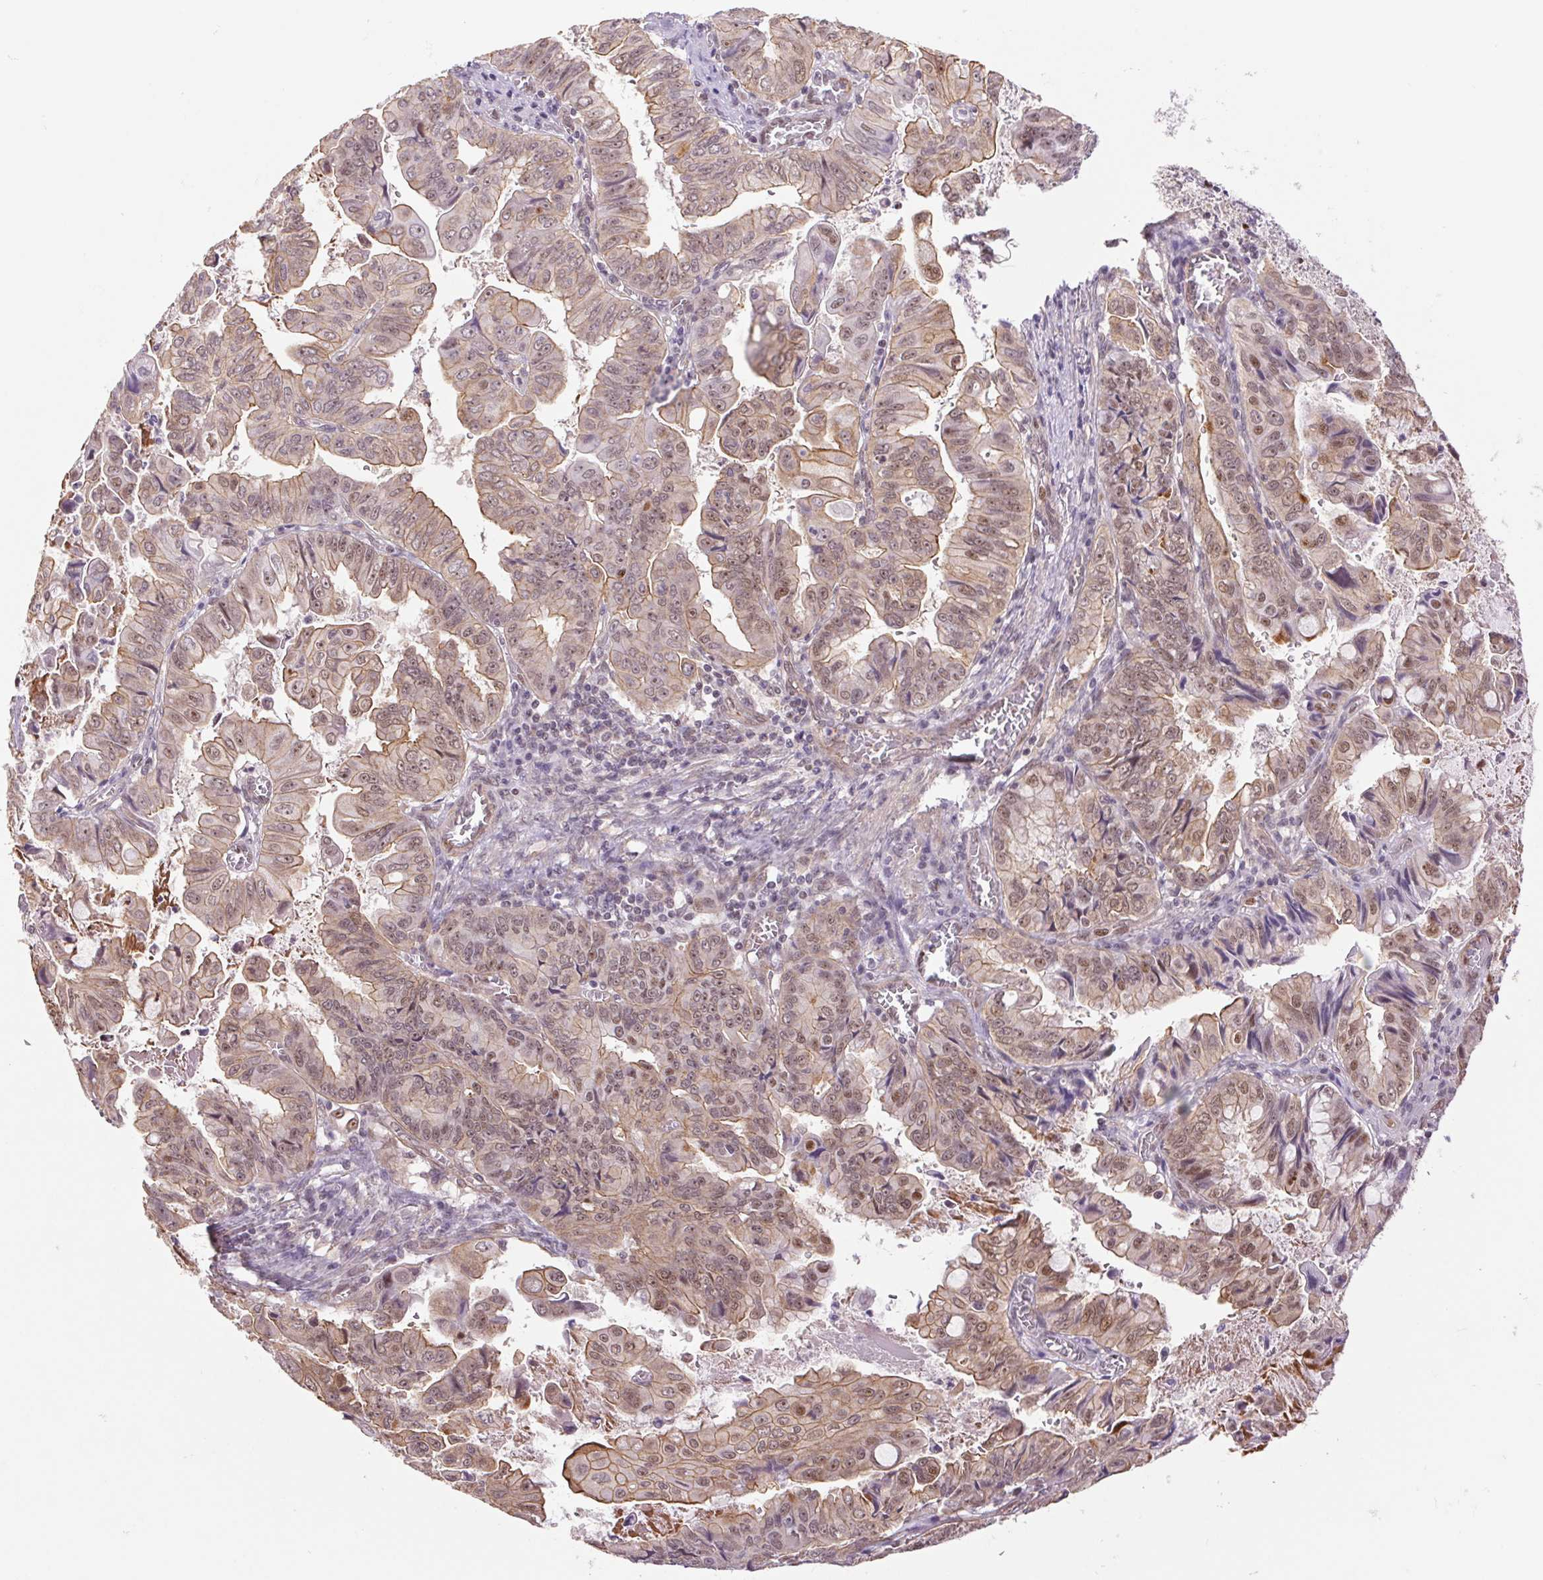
{"staining": {"intensity": "weak", "quantity": ">75%", "location": "cytoplasmic/membranous,nuclear"}, "tissue": "stomach cancer", "cell_type": "Tumor cells", "image_type": "cancer", "snomed": [{"axis": "morphology", "description": "Adenocarcinoma, NOS"}, {"axis": "topography", "description": "Stomach, upper"}], "caption": "Adenocarcinoma (stomach) stained with immunohistochemistry reveals weak cytoplasmic/membranous and nuclear positivity in approximately >75% of tumor cells. (DAB = brown stain, brightfield microscopy at high magnification).", "gene": "CWC25", "patient": {"sex": "male", "age": 80}}